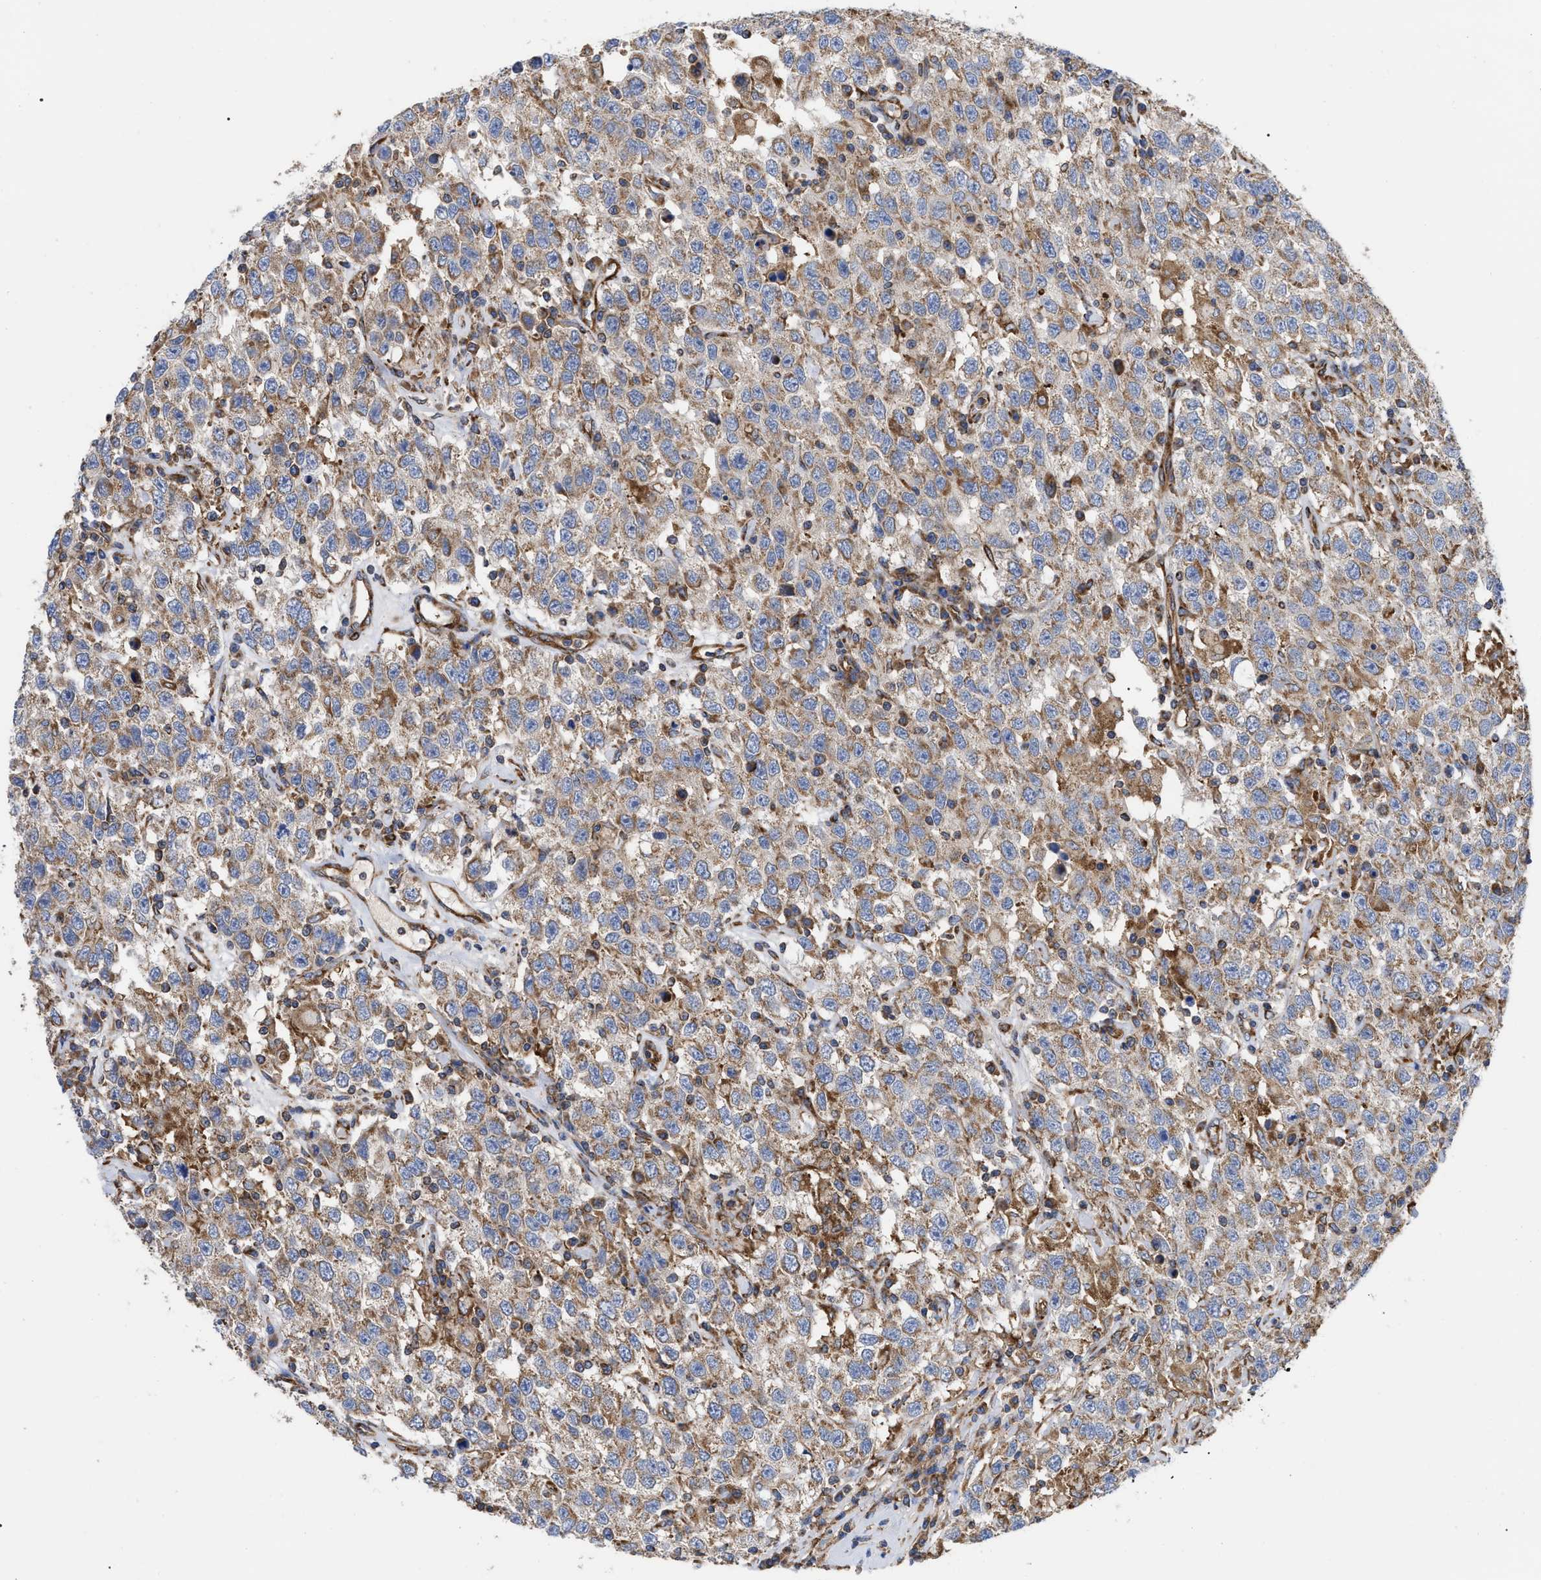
{"staining": {"intensity": "moderate", "quantity": ">75%", "location": "cytoplasmic/membranous"}, "tissue": "testis cancer", "cell_type": "Tumor cells", "image_type": "cancer", "snomed": [{"axis": "morphology", "description": "Seminoma, NOS"}, {"axis": "topography", "description": "Testis"}], "caption": "Testis cancer (seminoma) stained with immunohistochemistry shows moderate cytoplasmic/membranous positivity in about >75% of tumor cells. (DAB = brown stain, brightfield microscopy at high magnification).", "gene": "FAM120A", "patient": {"sex": "male", "age": 41}}